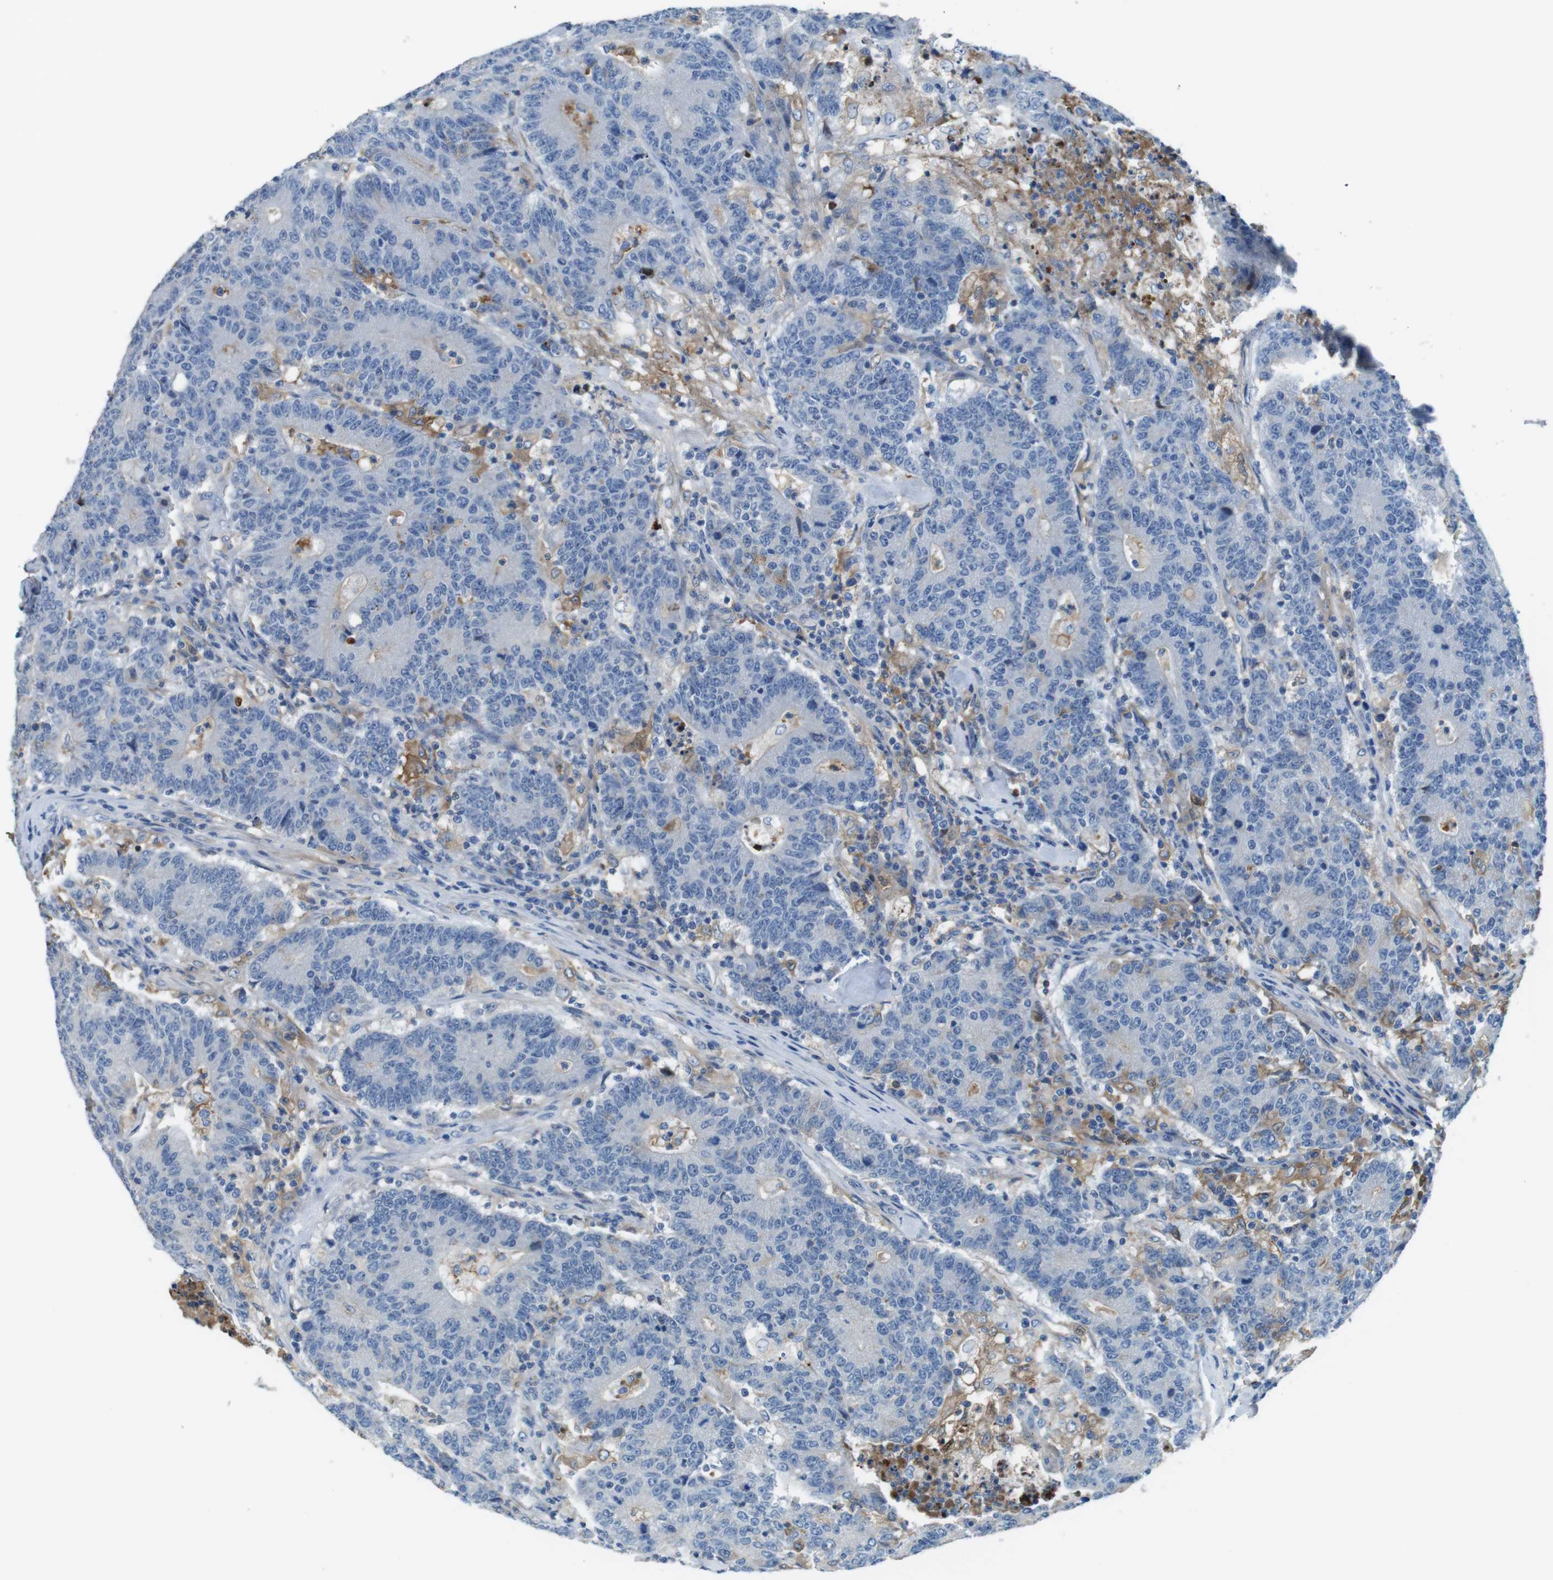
{"staining": {"intensity": "negative", "quantity": "none", "location": "none"}, "tissue": "colorectal cancer", "cell_type": "Tumor cells", "image_type": "cancer", "snomed": [{"axis": "morphology", "description": "Normal tissue, NOS"}, {"axis": "morphology", "description": "Adenocarcinoma, NOS"}, {"axis": "topography", "description": "Colon"}], "caption": "High magnification brightfield microscopy of colorectal cancer (adenocarcinoma) stained with DAB (brown) and counterstained with hematoxylin (blue): tumor cells show no significant staining.", "gene": "TMPRSS15", "patient": {"sex": "female", "age": 75}}